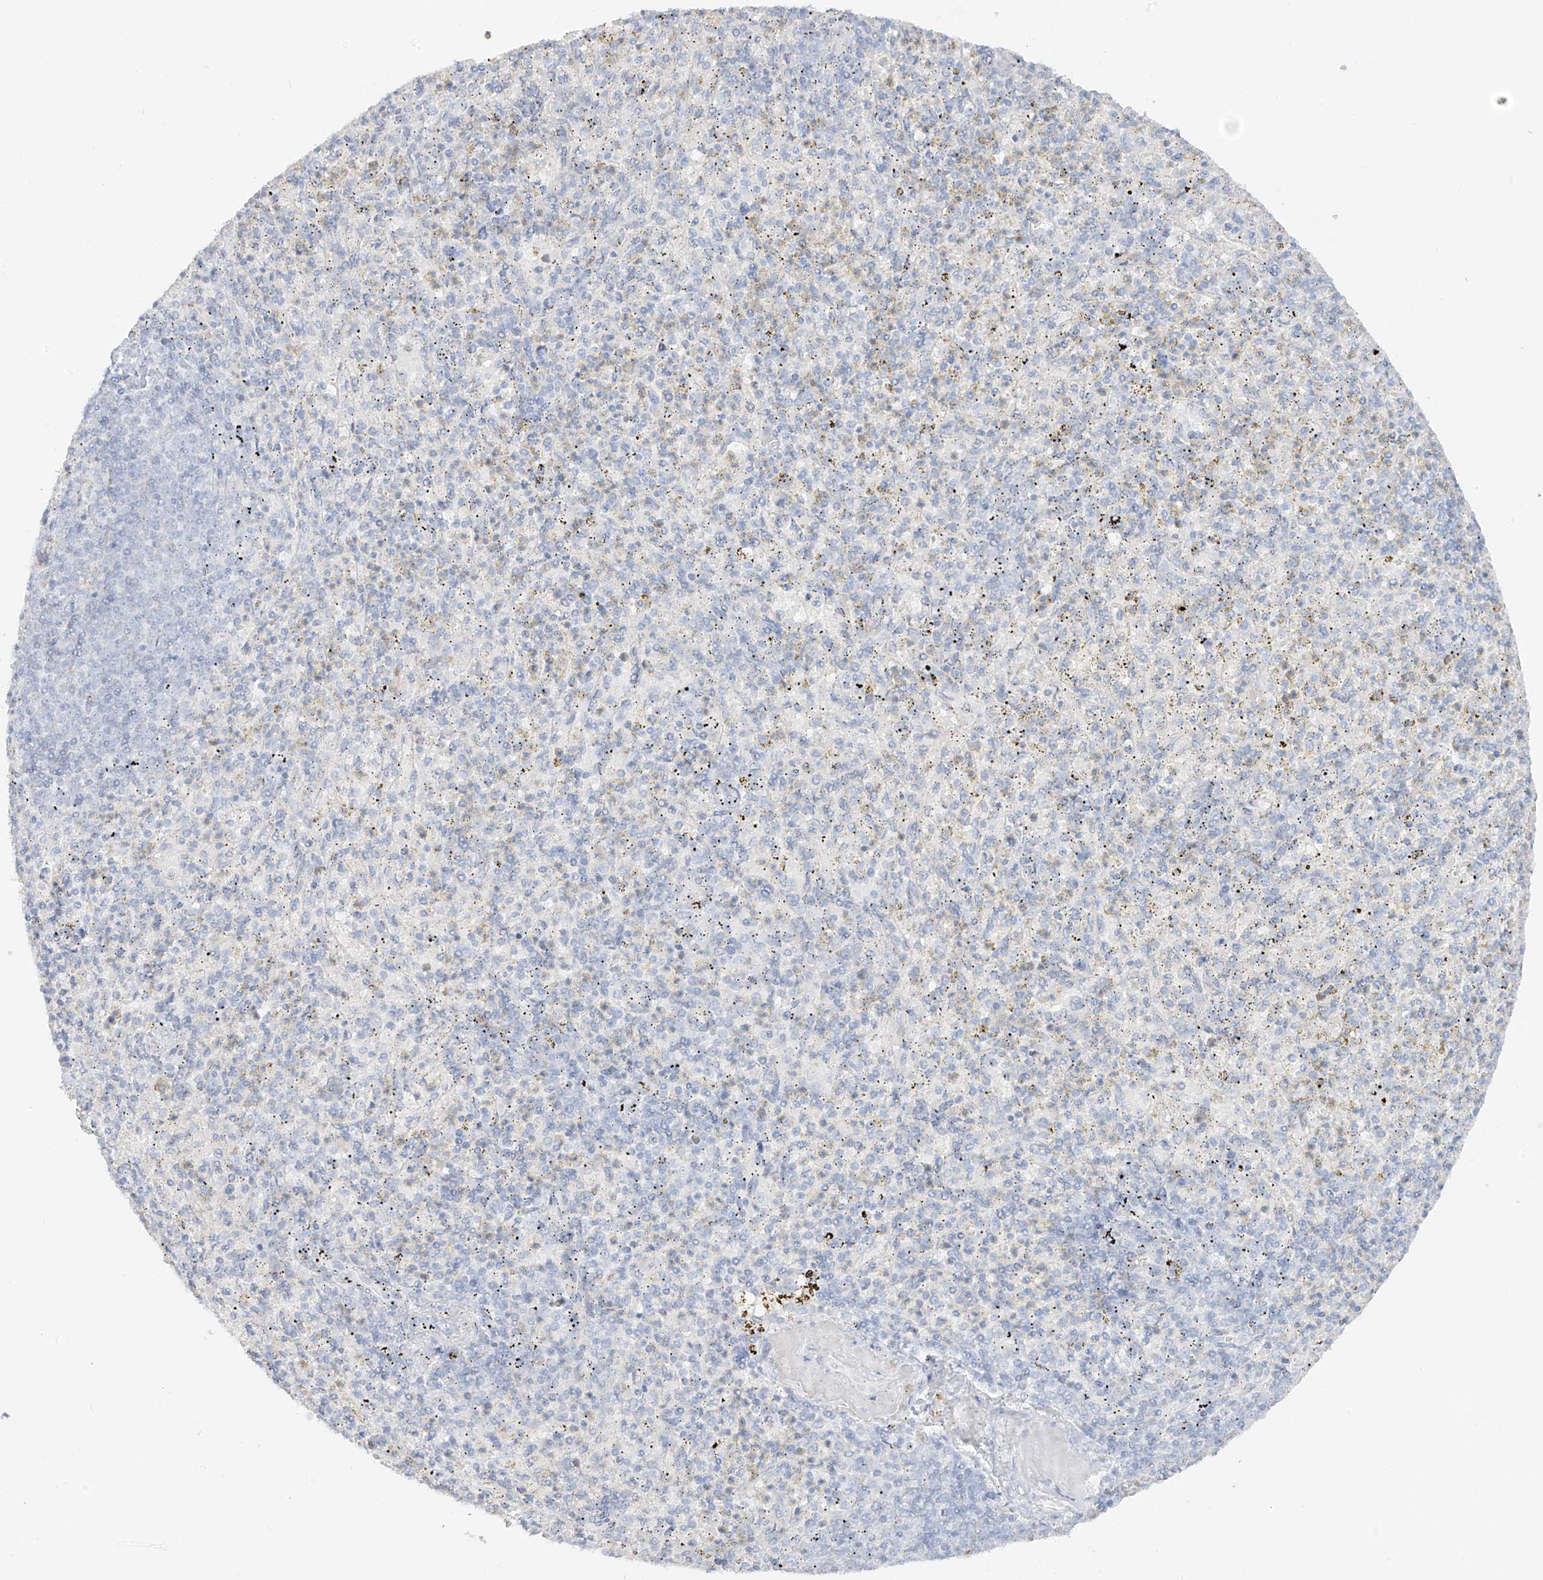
{"staining": {"intensity": "negative", "quantity": "none", "location": "none"}, "tissue": "spleen", "cell_type": "Cells in red pulp", "image_type": "normal", "snomed": [{"axis": "morphology", "description": "Normal tissue, NOS"}, {"axis": "topography", "description": "Spleen"}], "caption": "DAB (3,3'-diaminobenzidine) immunohistochemical staining of normal spleen displays no significant staining in cells in red pulp.", "gene": "DCDC2", "patient": {"sex": "female", "age": 74}}